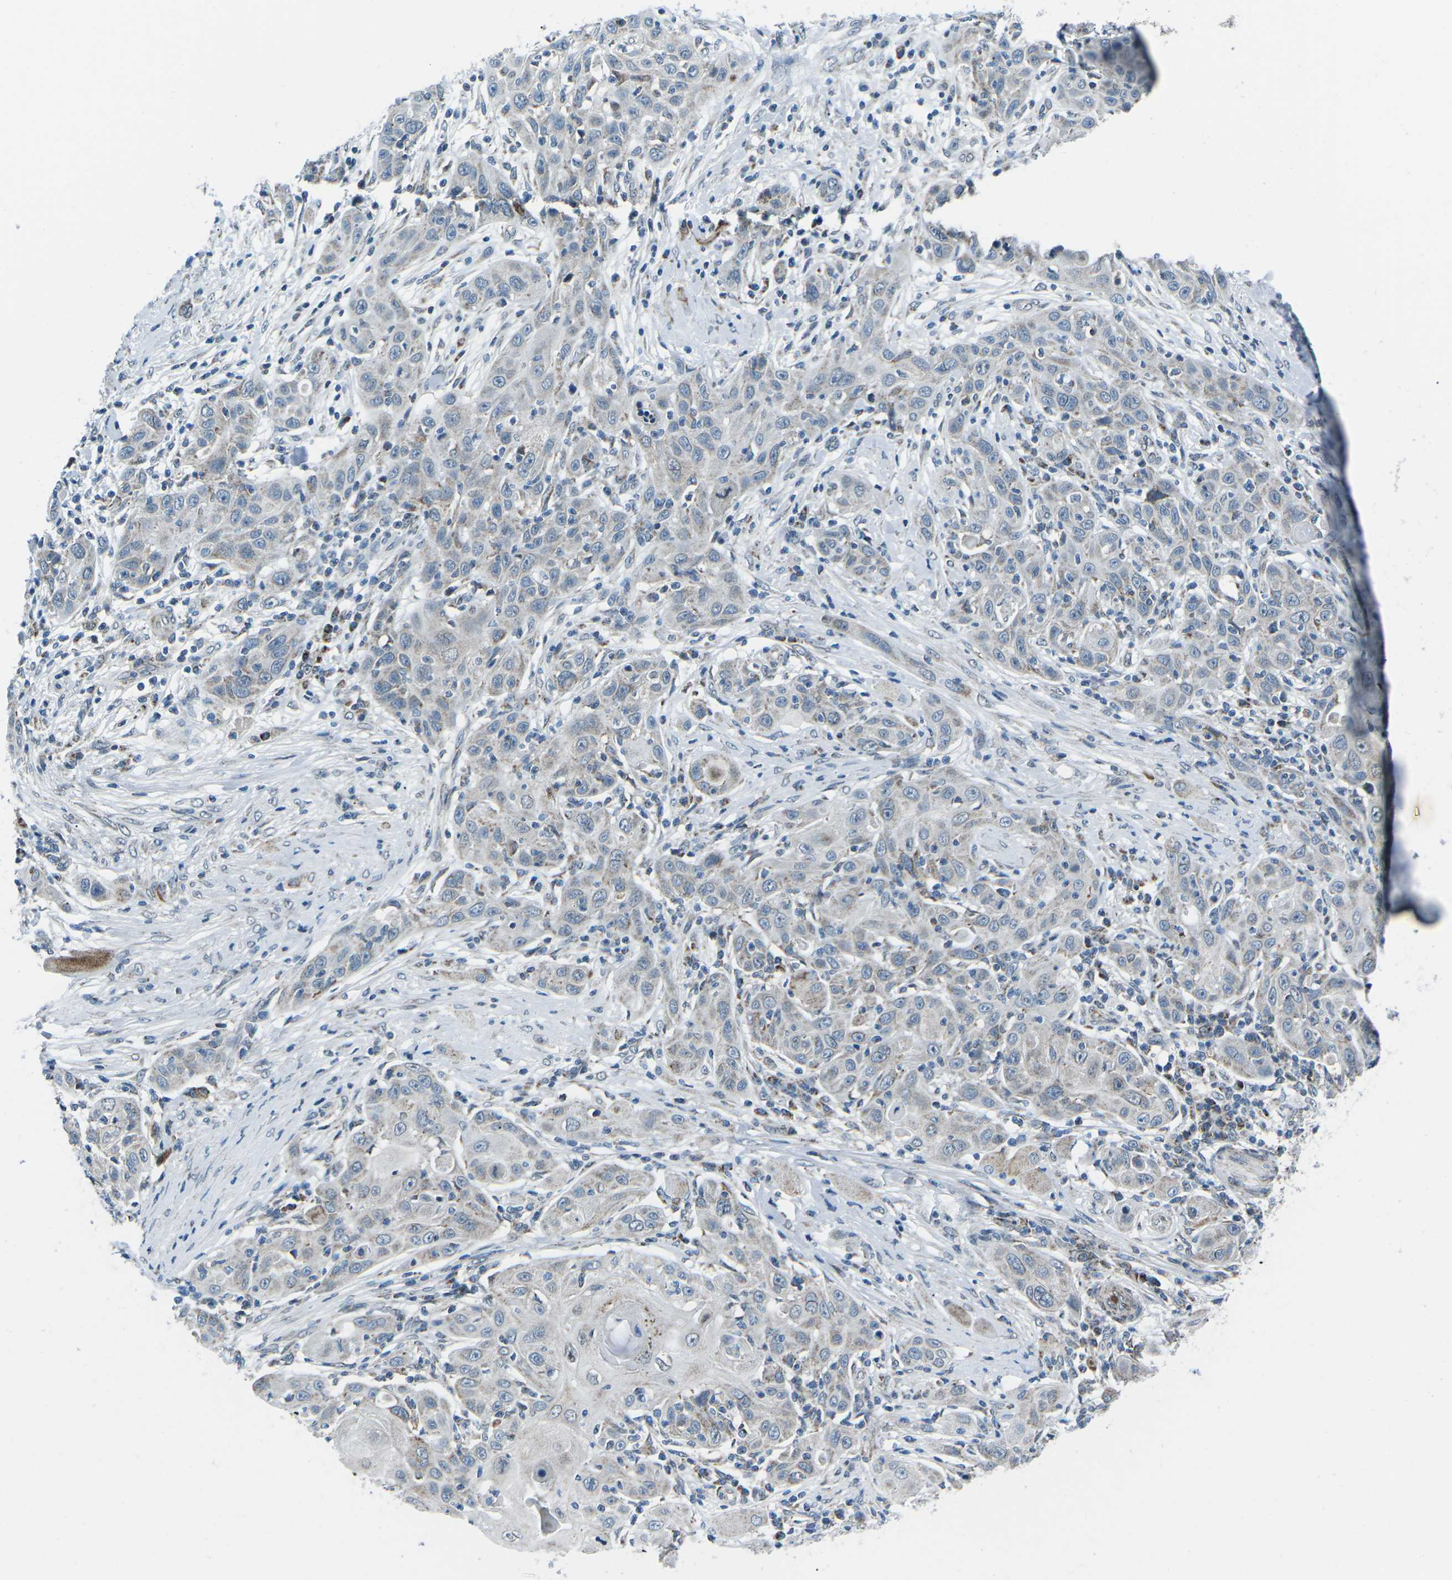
{"staining": {"intensity": "negative", "quantity": "none", "location": "none"}, "tissue": "skin cancer", "cell_type": "Tumor cells", "image_type": "cancer", "snomed": [{"axis": "morphology", "description": "Squamous cell carcinoma, NOS"}, {"axis": "topography", "description": "Skin"}], "caption": "DAB immunohistochemical staining of human skin cancer demonstrates no significant expression in tumor cells.", "gene": "RFESD", "patient": {"sex": "female", "age": 88}}